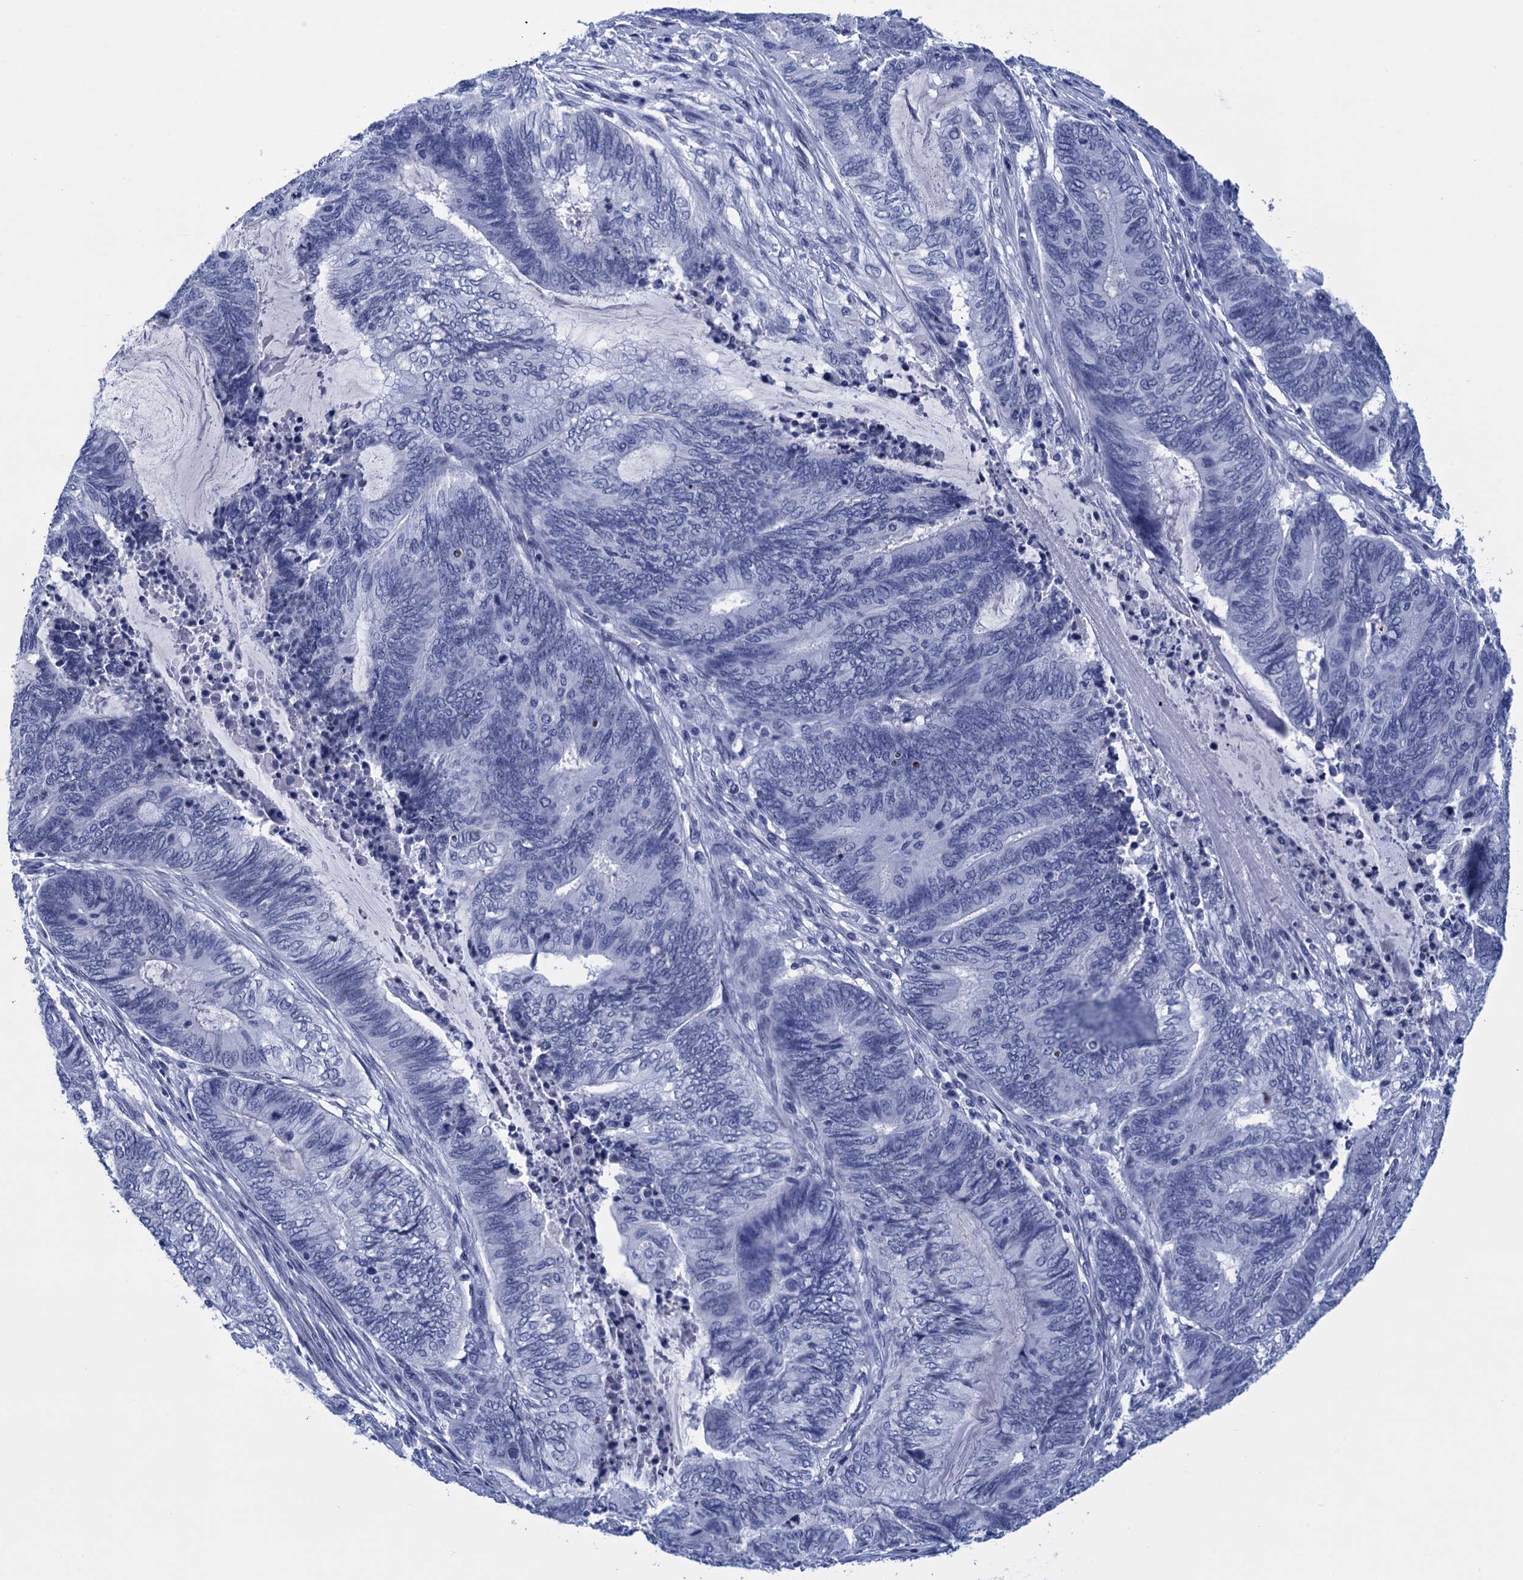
{"staining": {"intensity": "negative", "quantity": "none", "location": "none"}, "tissue": "endometrial cancer", "cell_type": "Tumor cells", "image_type": "cancer", "snomed": [{"axis": "morphology", "description": "Adenocarcinoma, NOS"}, {"axis": "topography", "description": "Uterus"}, {"axis": "topography", "description": "Endometrium"}], "caption": "A histopathology image of endometrial adenocarcinoma stained for a protein displays no brown staining in tumor cells.", "gene": "METTL25", "patient": {"sex": "female", "age": 70}}